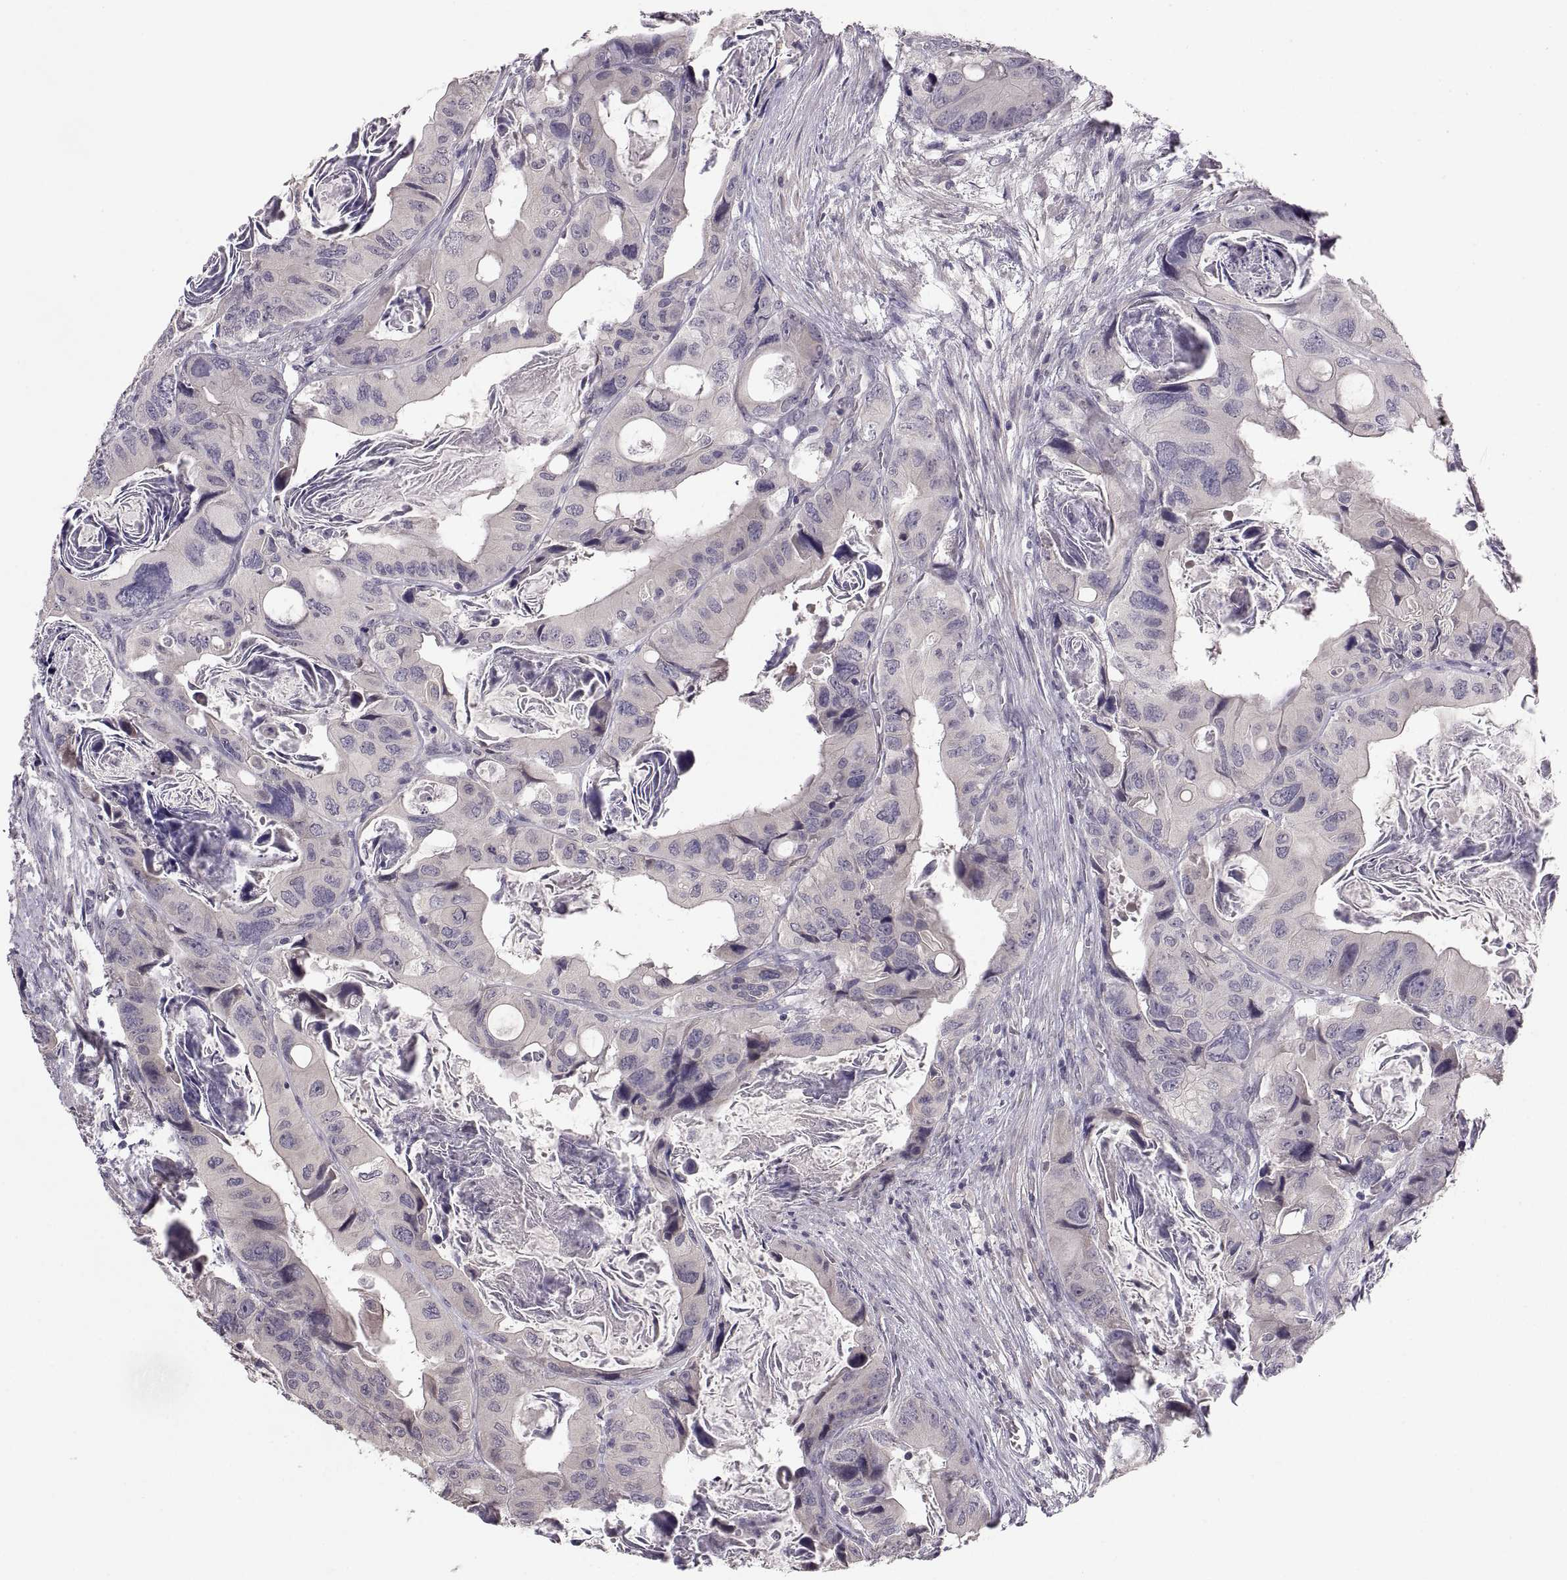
{"staining": {"intensity": "negative", "quantity": "none", "location": "none"}, "tissue": "colorectal cancer", "cell_type": "Tumor cells", "image_type": "cancer", "snomed": [{"axis": "morphology", "description": "Adenocarcinoma, NOS"}, {"axis": "topography", "description": "Rectum"}], "caption": "Tumor cells are negative for protein expression in human colorectal cancer (adenocarcinoma). Nuclei are stained in blue.", "gene": "PAX2", "patient": {"sex": "male", "age": 64}}